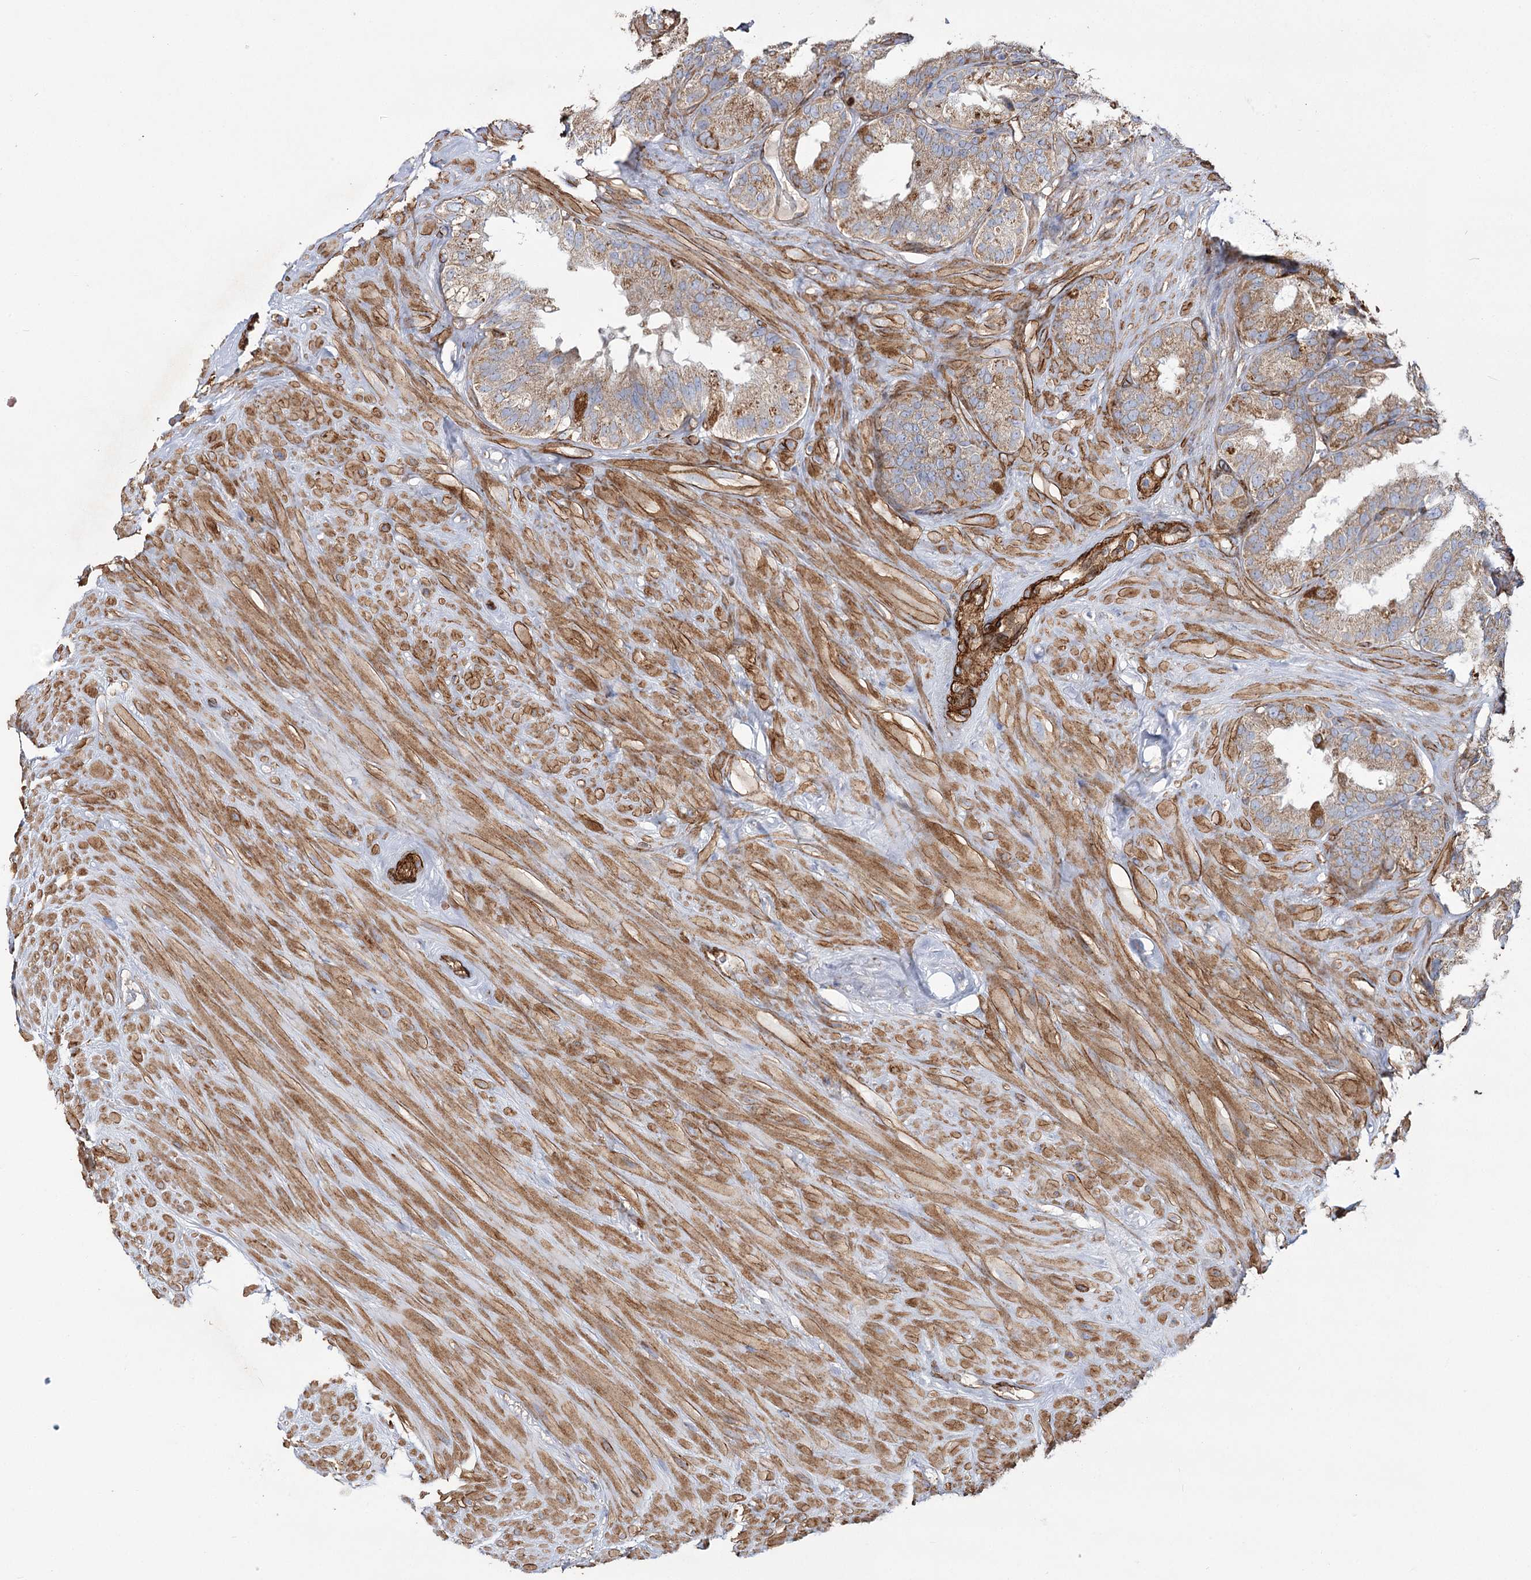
{"staining": {"intensity": "moderate", "quantity": "25%-75%", "location": "cytoplasmic/membranous"}, "tissue": "seminal vesicle", "cell_type": "Glandular cells", "image_type": "normal", "snomed": [{"axis": "morphology", "description": "Normal tissue, NOS"}, {"axis": "topography", "description": "Seminal veicle"}], "caption": "Immunohistochemical staining of unremarkable human seminal vesicle exhibits medium levels of moderate cytoplasmic/membranous staining in approximately 25%-75% of glandular cells.", "gene": "TMEM164", "patient": {"sex": "male", "age": 80}}